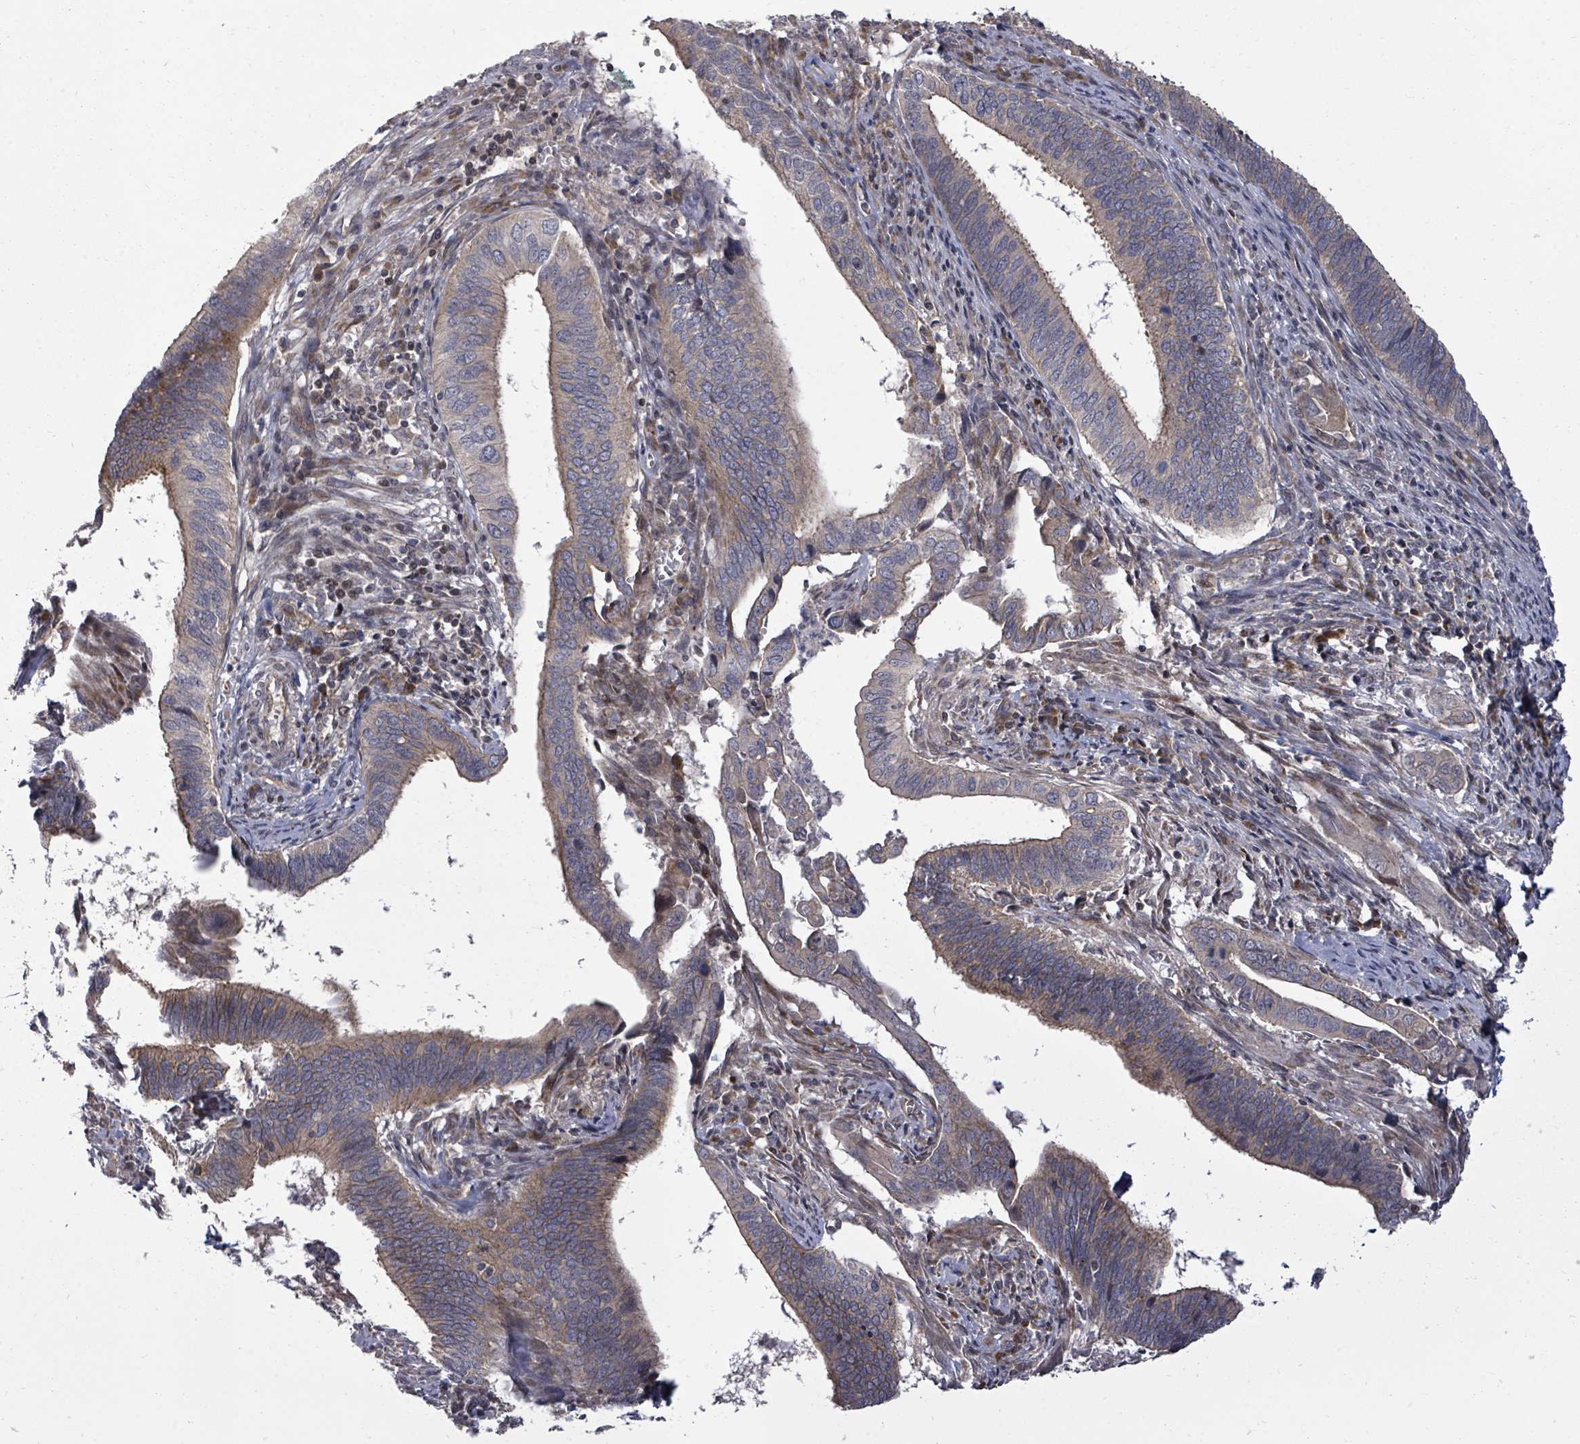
{"staining": {"intensity": "weak", "quantity": "<25%", "location": "cytoplasmic/membranous"}, "tissue": "cervical cancer", "cell_type": "Tumor cells", "image_type": "cancer", "snomed": [{"axis": "morphology", "description": "Adenocarcinoma, NOS"}, {"axis": "topography", "description": "Cervix"}], "caption": "Cervical adenocarcinoma was stained to show a protein in brown. There is no significant positivity in tumor cells.", "gene": "KRTAP27-1", "patient": {"sex": "female", "age": 42}}